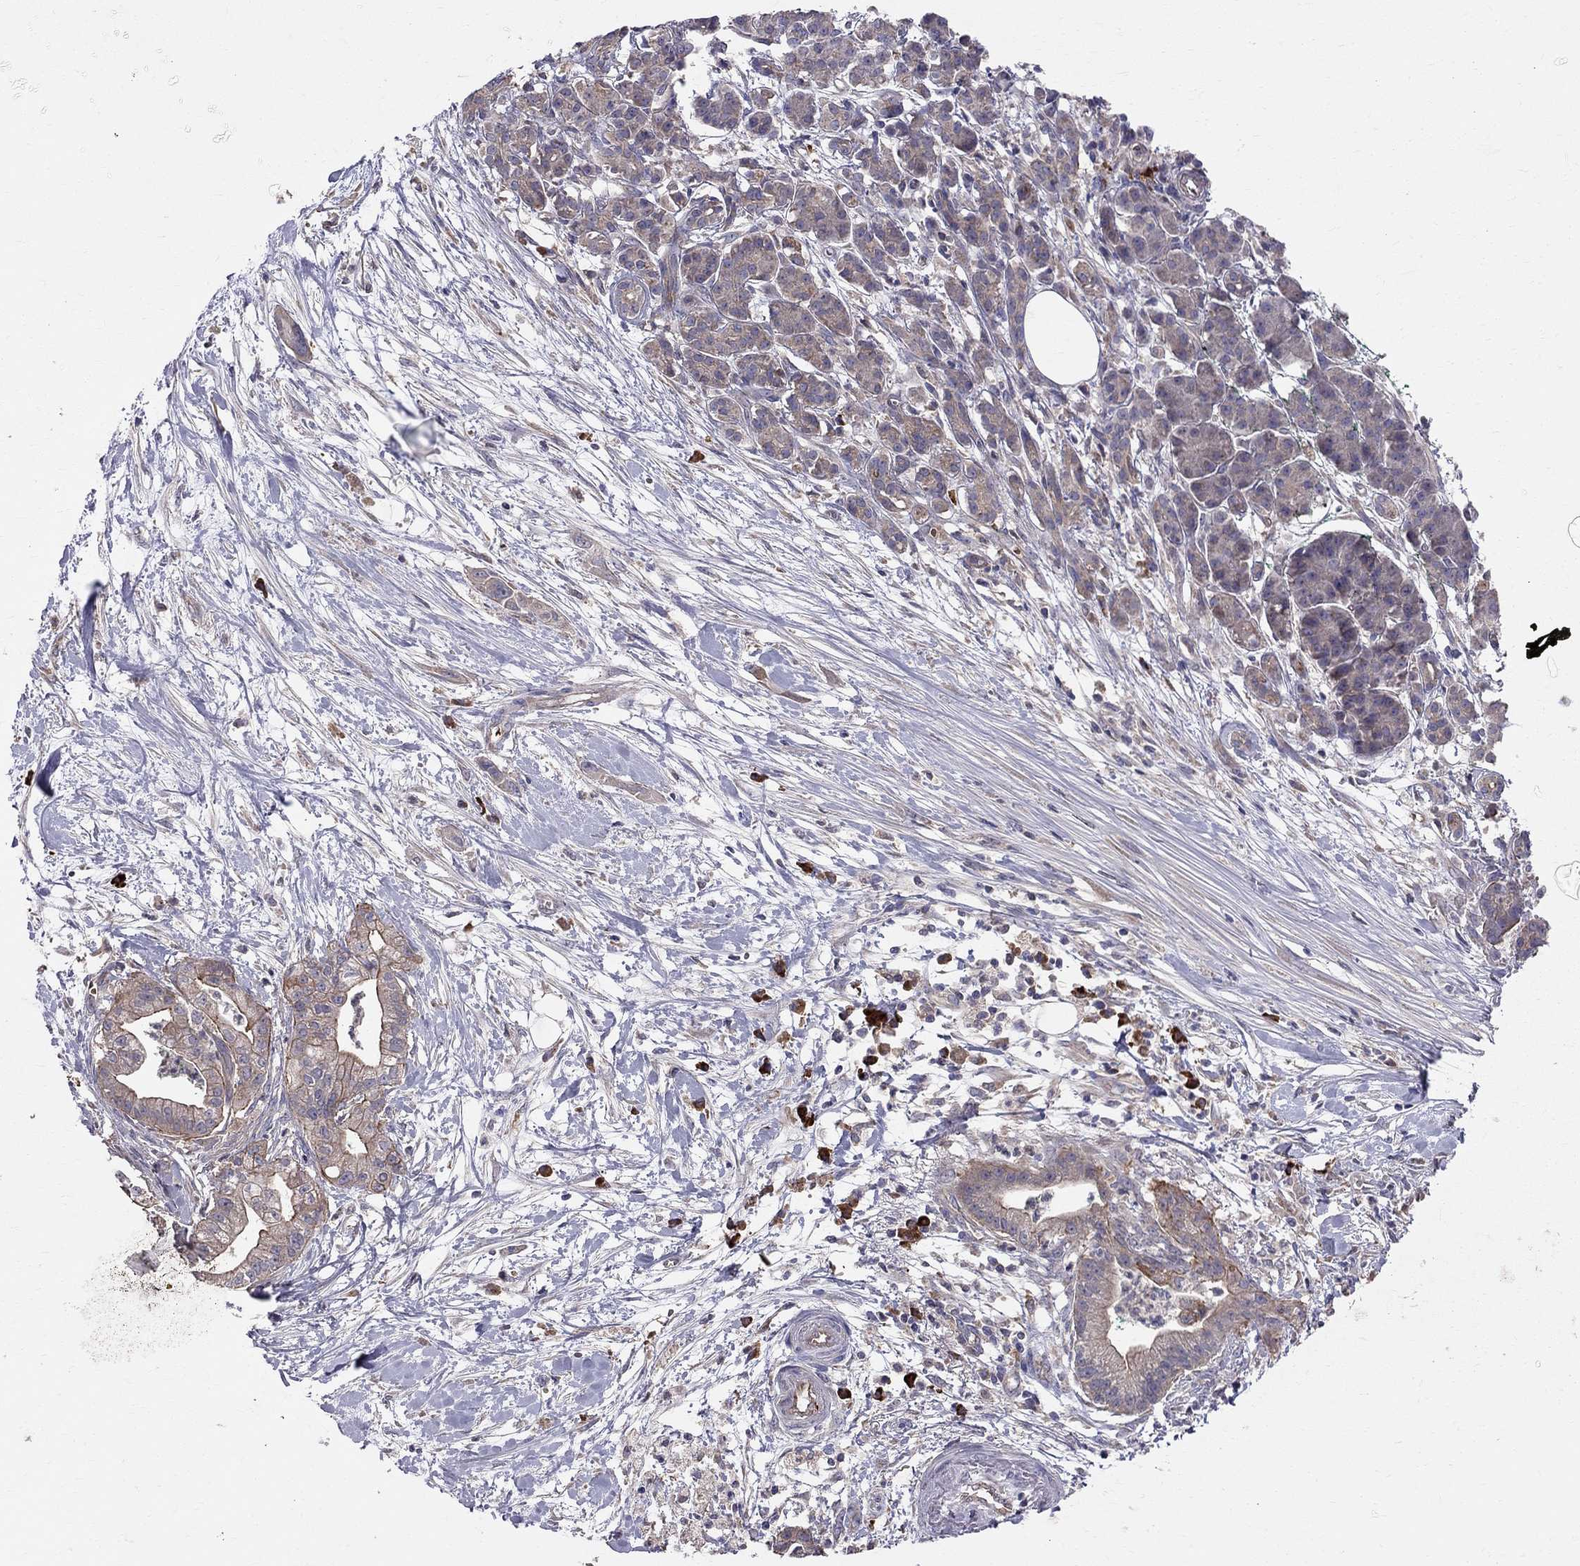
{"staining": {"intensity": "moderate", "quantity": ">75%", "location": "cytoplasmic/membranous"}, "tissue": "pancreatic cancer", "cell_type": "Tumor cells", "image_type": "cancer", "snomed": [{"axis": "morphology", "description": "Normal tissue, NOS"}, {"axis": "morphology", "description": "Adenocarcinoma, NOS"}, {"axis": "topography", "description": "Lymph node"}, {"axis": "topography", "description": "Pancreas"}], "caption": "Immunohistochemistry (IHC) of pancreatic cancer displays medium levels of moderate cytoplasmic/membranous positivity in about >75% of tumor cells.", "gene": "PIK3CG", "patient": {"sex": "female", "age": 58}}